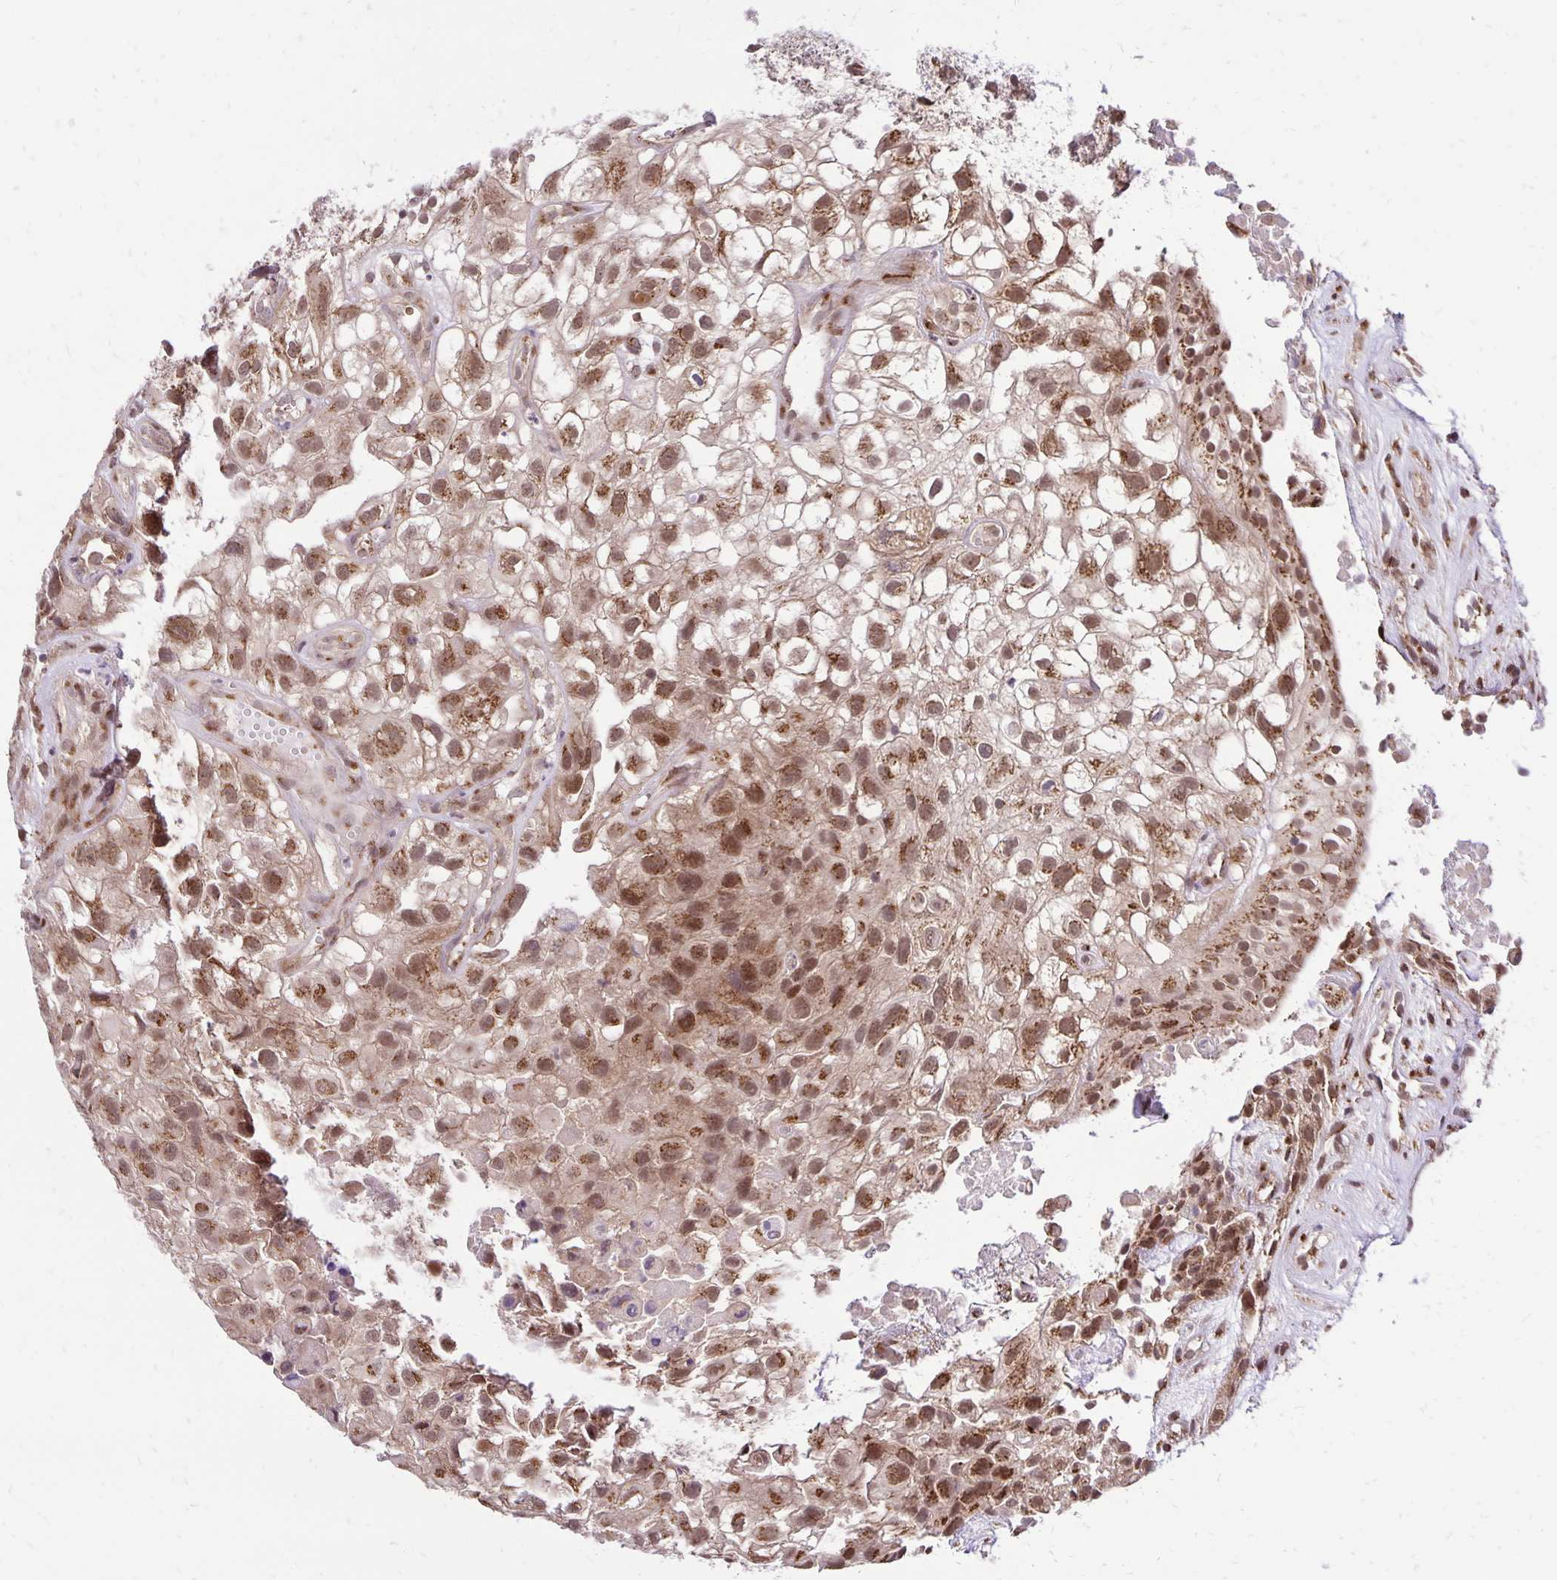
{"staining": {"intensity": "moderate", "quantity": ">75%", "location": "cytoplasmic/membranous,nuclear"}, "tissue": "urothelial cancer", "cell_type": "Tumor cells", "image_type": "cancer", "snomed": [{"axis": "morphology", "description": "Urothelial carcinoma, High grade"}, {"axis": "topography", "description": "Urinary bladder"}], "caption": "Moderate cytoplasmic/membranous and nuclear protein expression is seen in approximately >75% of tumor cells in urothelial carcinoma (high-grade). (Stains: DAB (3,3'-diaminobenzidine) in brown, nuclei in blue, Microscopy: brightfield microscopy at high magnification).", "gene": "GOLGA5", "patient": {"sex": "male", "age": 56}}